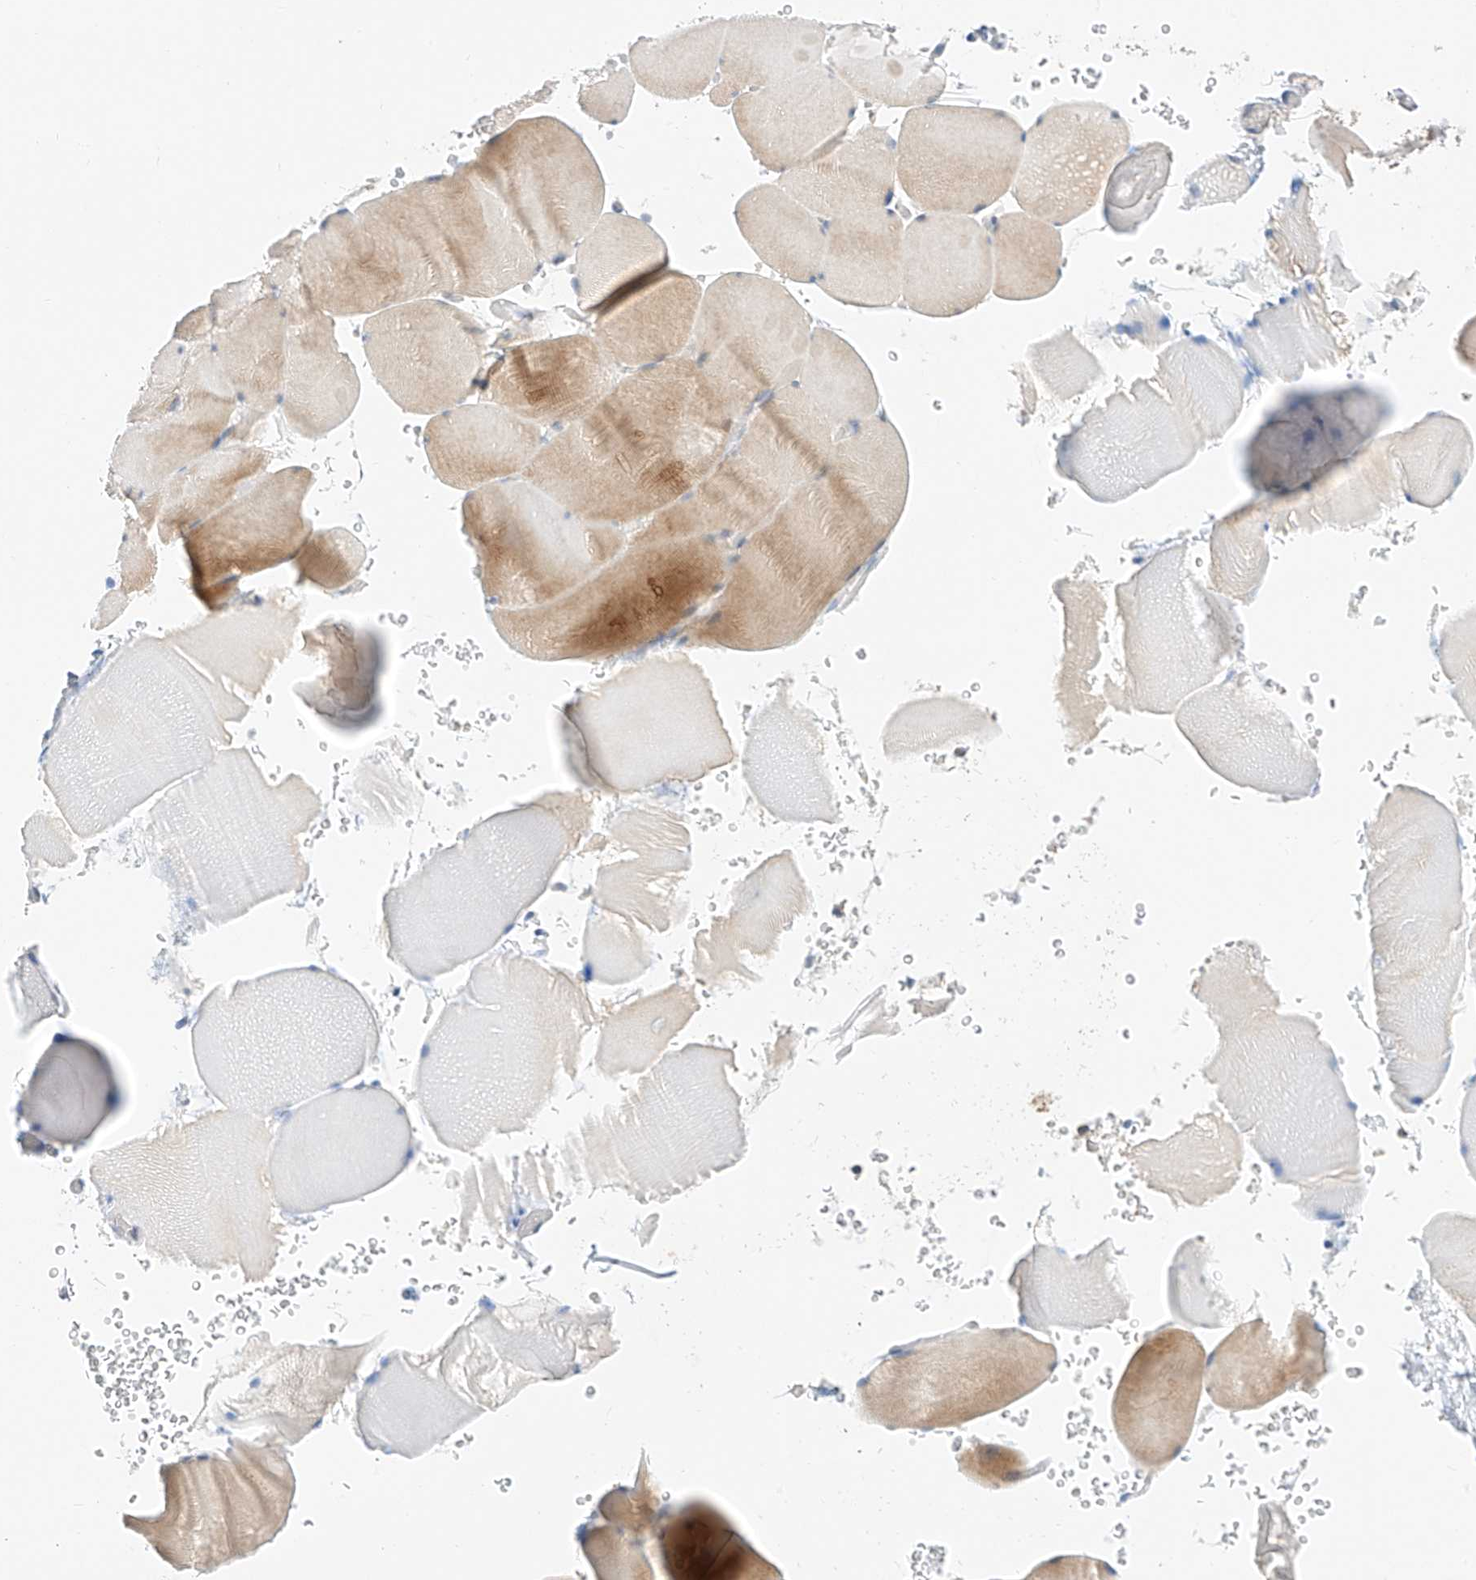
{"staining": {"intensity": "moderate", "quantity": "25%-75%", "location": "cytoplasmic/membranous"}, "tissue": "skeletal muscle", "cell_type": "Myocytes", "image_type": "normal", "snomed": [{"axis": "morphology", "description": "Normal tissue, NOS"}, {"axis": "topography", "description": "Skeletal muscle"}], "caption": "Immunohistochemistry of normal skeletal muscle demonstrates medium levels of moderate cytoplasmic/membranous expression in approximately 25%-75% of myocytes. The protein of interest is stained brown, and the nuclei are stained in blue (DAB IHC with brightfield microscopy, high magnification).", "gene": "KCNJ1", "patient": {"sex": "male", "age": 62}}